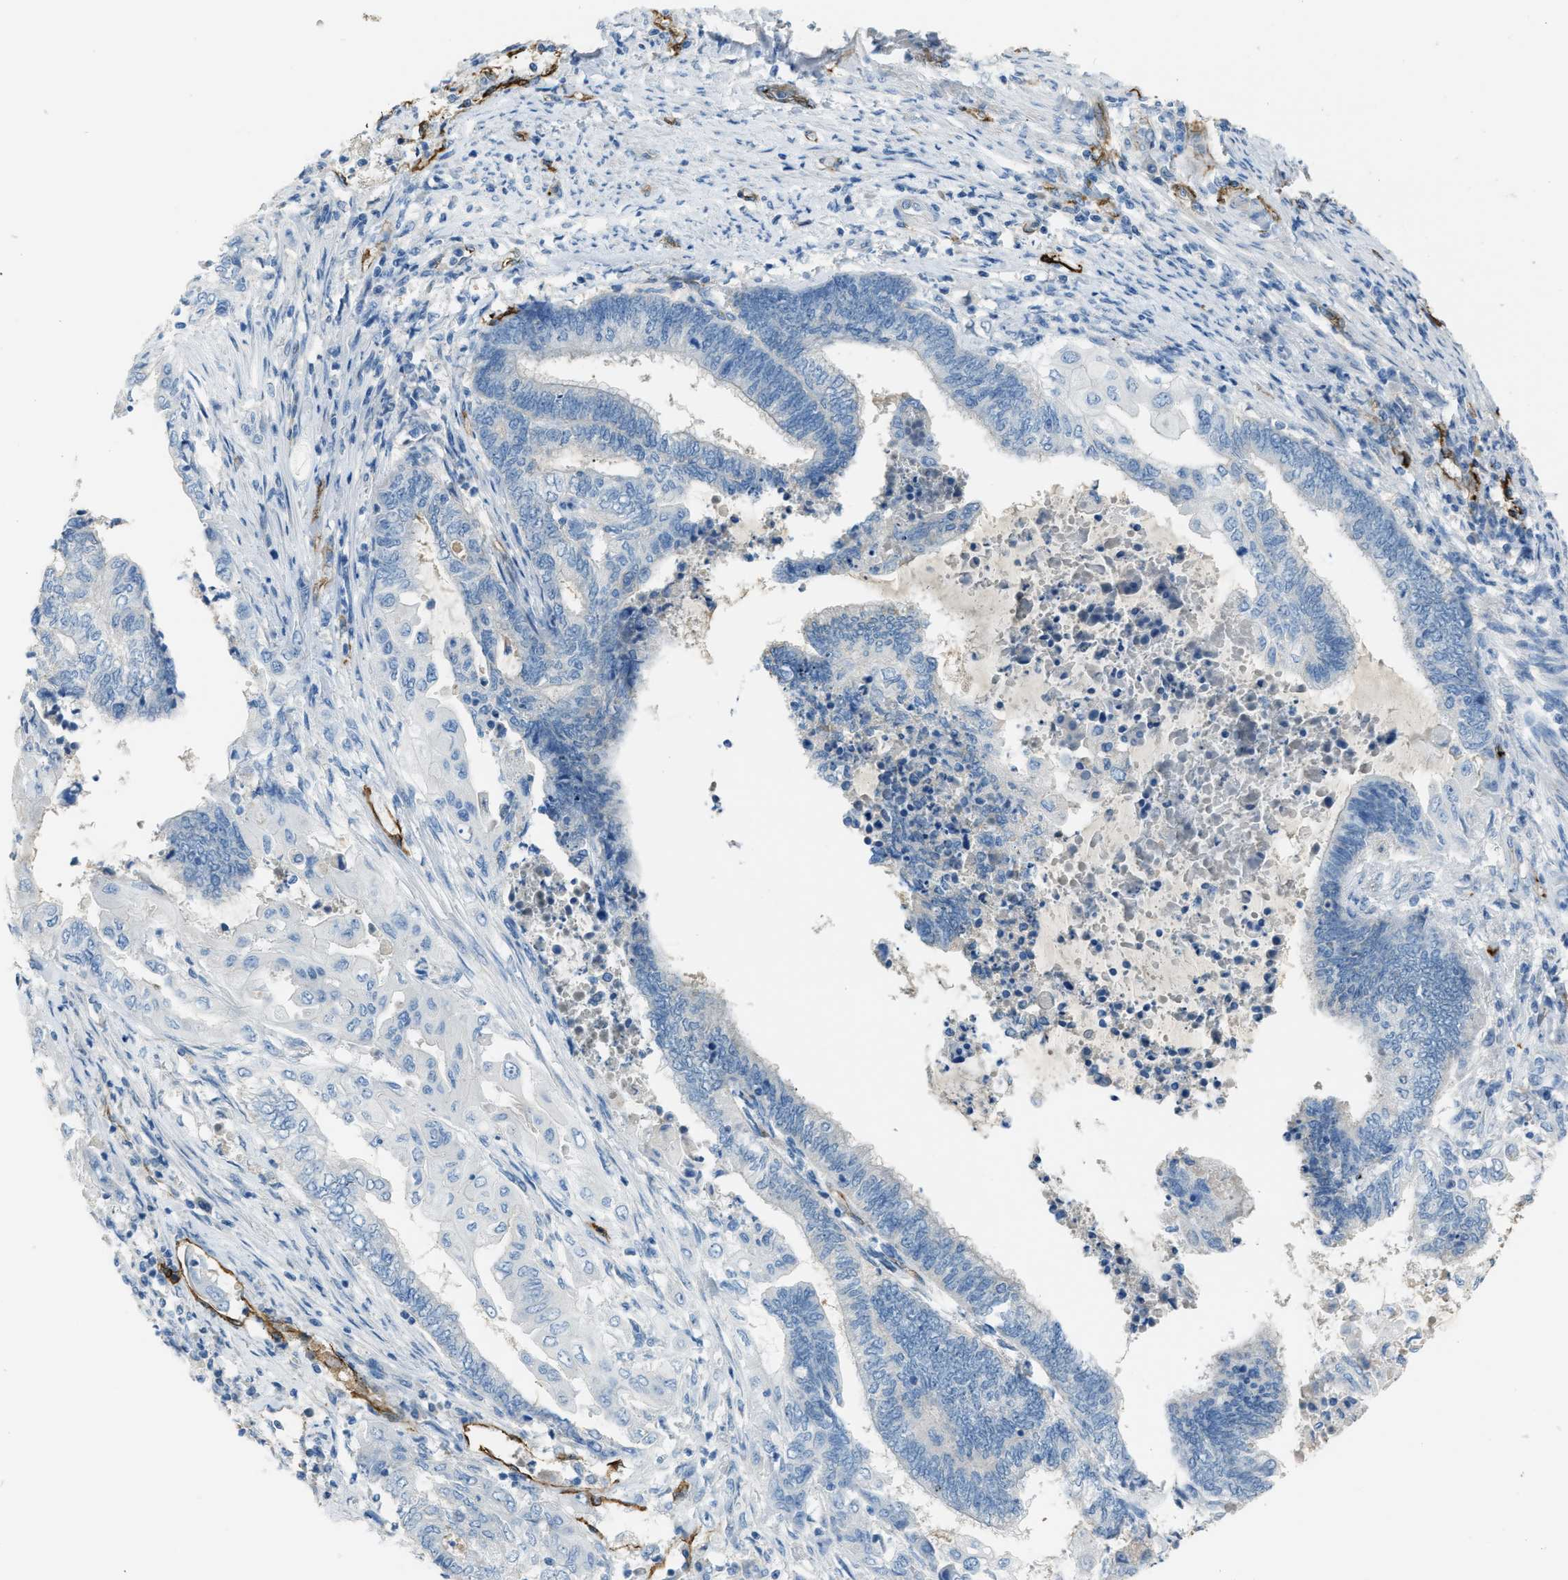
{"staining": {"intensity": "negative", "quantity": "none", "location": "none"}, "tissue": "endometrial cancer", "cell_type": "Tumor cells", "image_type": "cancer", "snomed": [{"axis": "morphology", "description": "Adenocarcinoma, NOS"}, {"axis": "topography", "description": "Uterus"}, {"axis": "topography", "description": "Endometrium"}], "caption": "Endometrial cancer (adenocarcinoma) was stained to show a protein in brown. There is no significant staining in tumor cells.", "gene": "SLC22A15", "patient": {"sex": "female", "age": 70}}